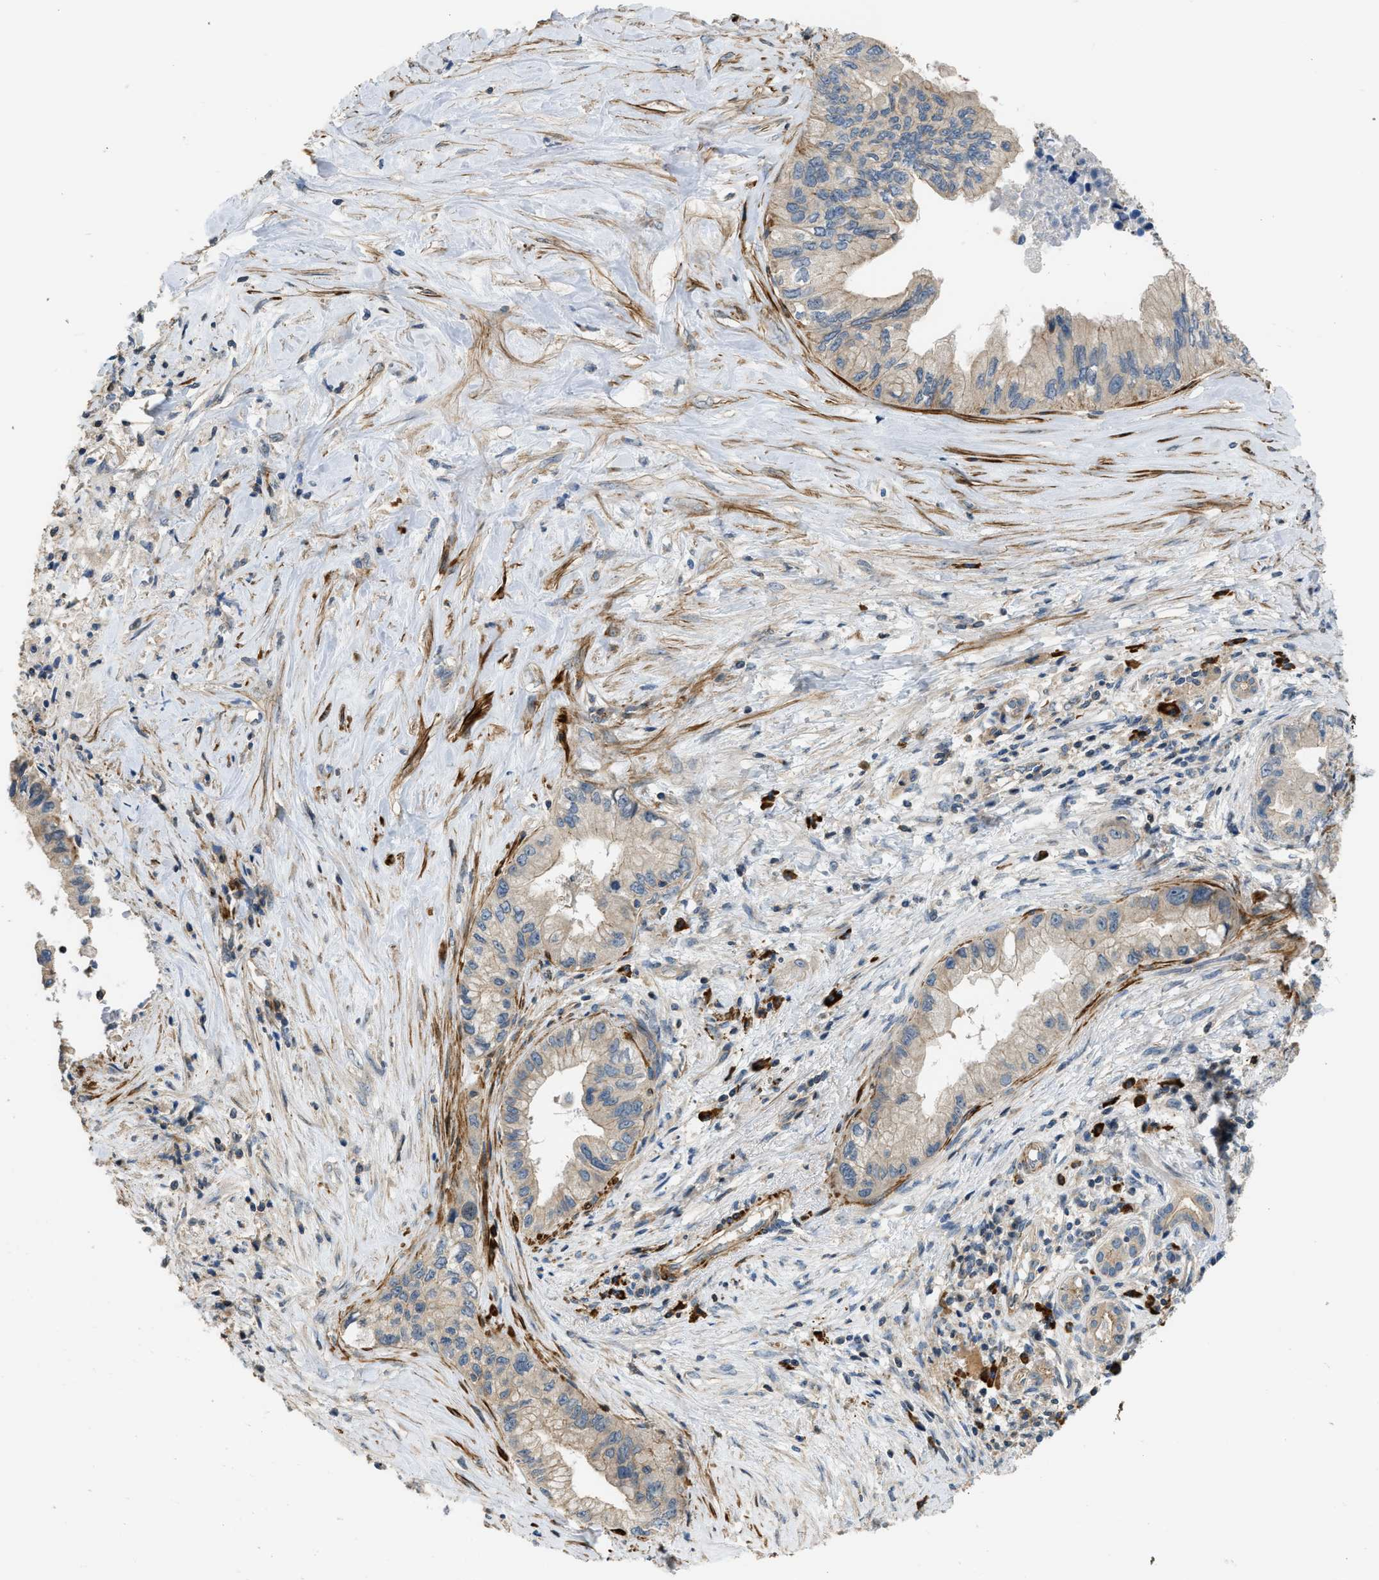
{"staining": {"intensity": "weak", "quantity": "25%-75%", "location": "cytoplasmic/membranous"}, "tissue": "pancreatic cancer", "cell_type": "Tumor cells", "image_type": "cancer", "snomed": [{"axis": "morphology", "description": "Adenocarcinoma, NOS"}, {"axis": "topography", "description": "Pancreas"}], "caption": "Immunohistochemistry (IHC) (DAB (3,3'-diaminobenzidine)) staining of human pancreatic cancer reveals weak cytoplasmic/membranous protein positivity in approximately 25%-75% of tumor cells.", "gene": "BTN3A2", "patient": {"sex": "female", "age": 73}}